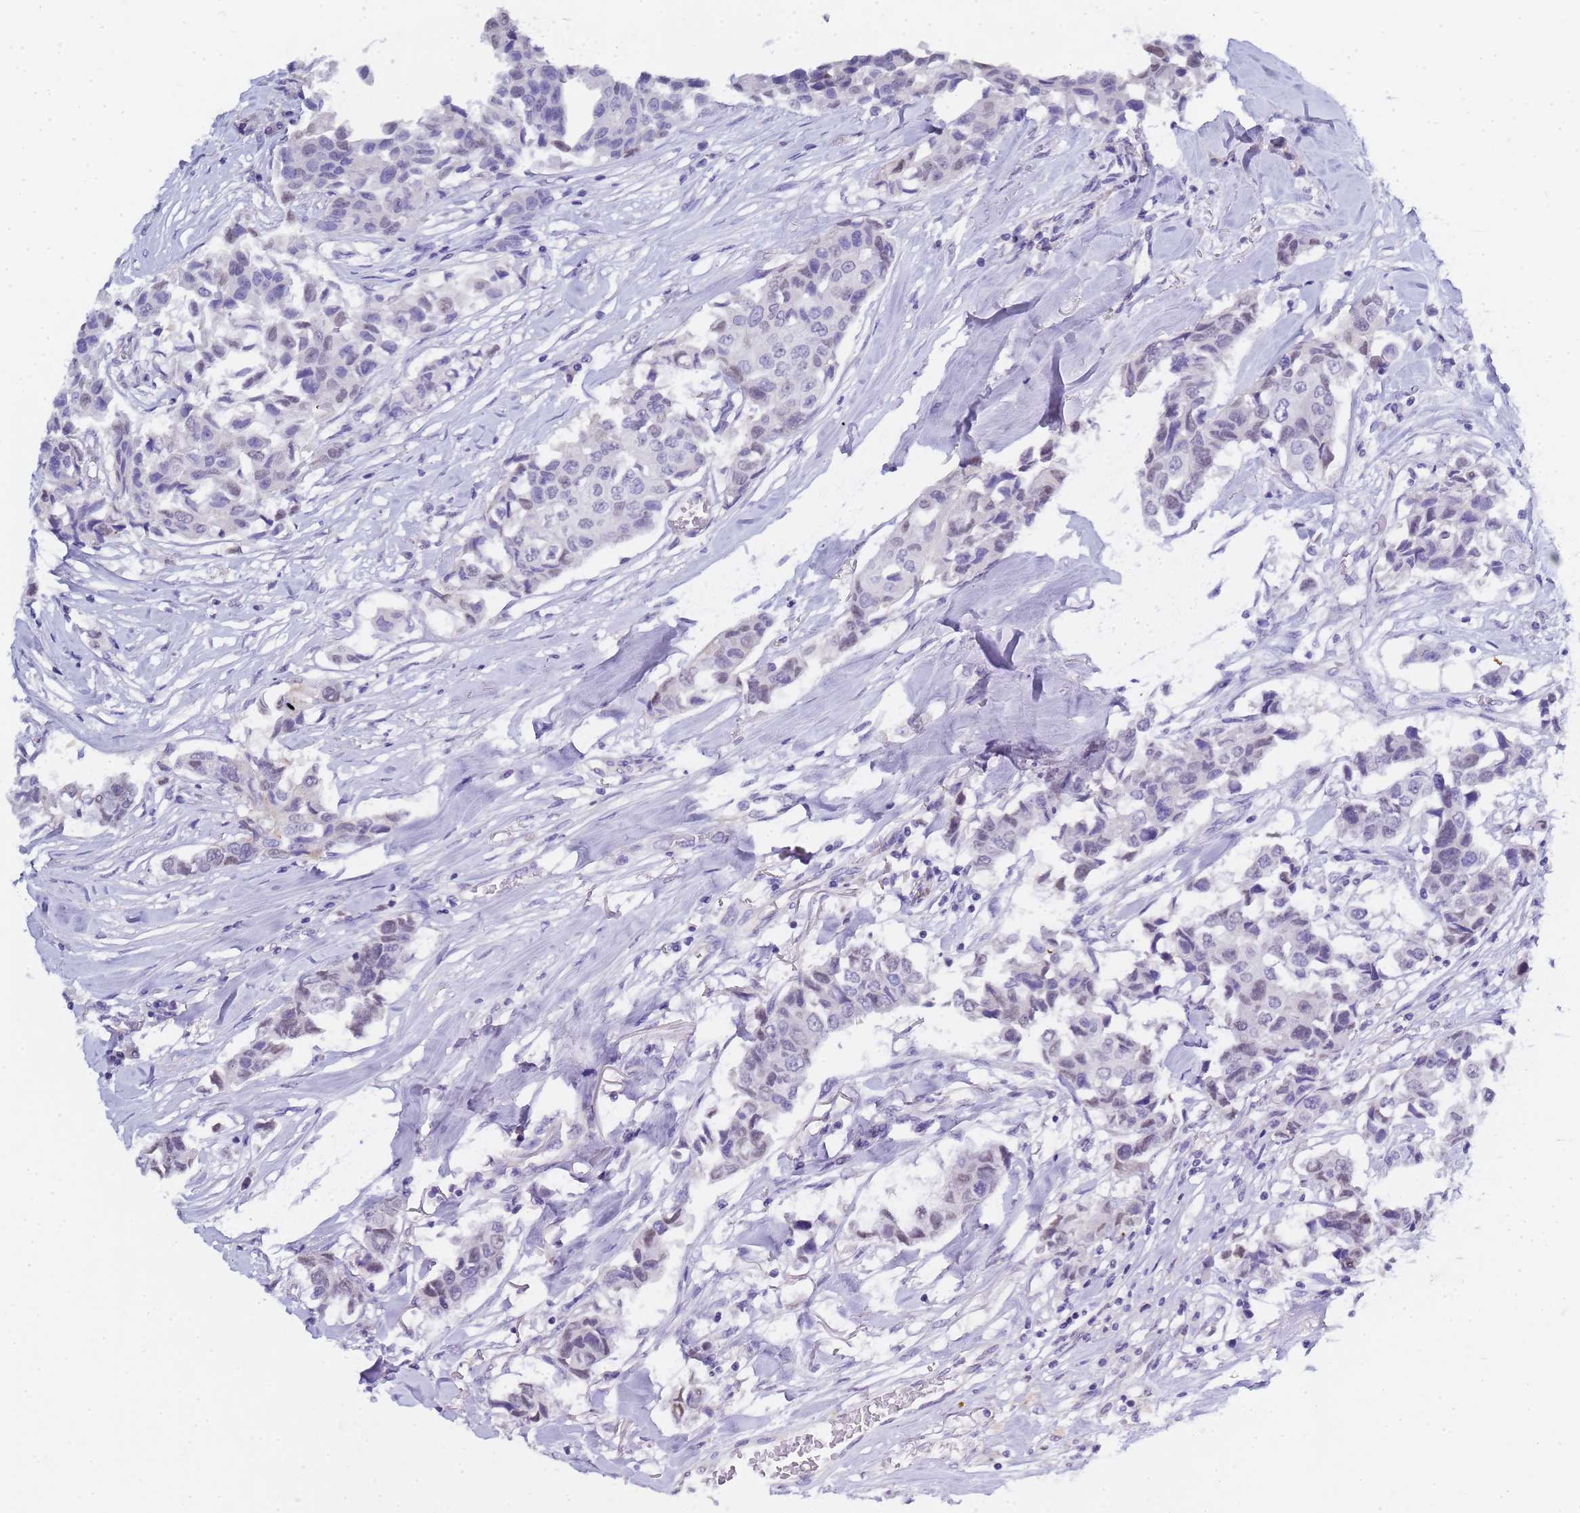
{"staining": {"intensity": "negative", "quantity": "none", "location": "none"}, "tissue": "breast cancer", "cell_type": "Tumor cells", "image_type": "cancer", "snomed": [{"axis": "morphology", "description": "Duct carcinoma"}, {"axis": "topography", "description": "Breast"}], "caption": "There is no significant expression in tumor cells of breast cancer (intraductal carcinoma).", "gene": "CTRC", "patient": {"sex": "female", "age": 80}}